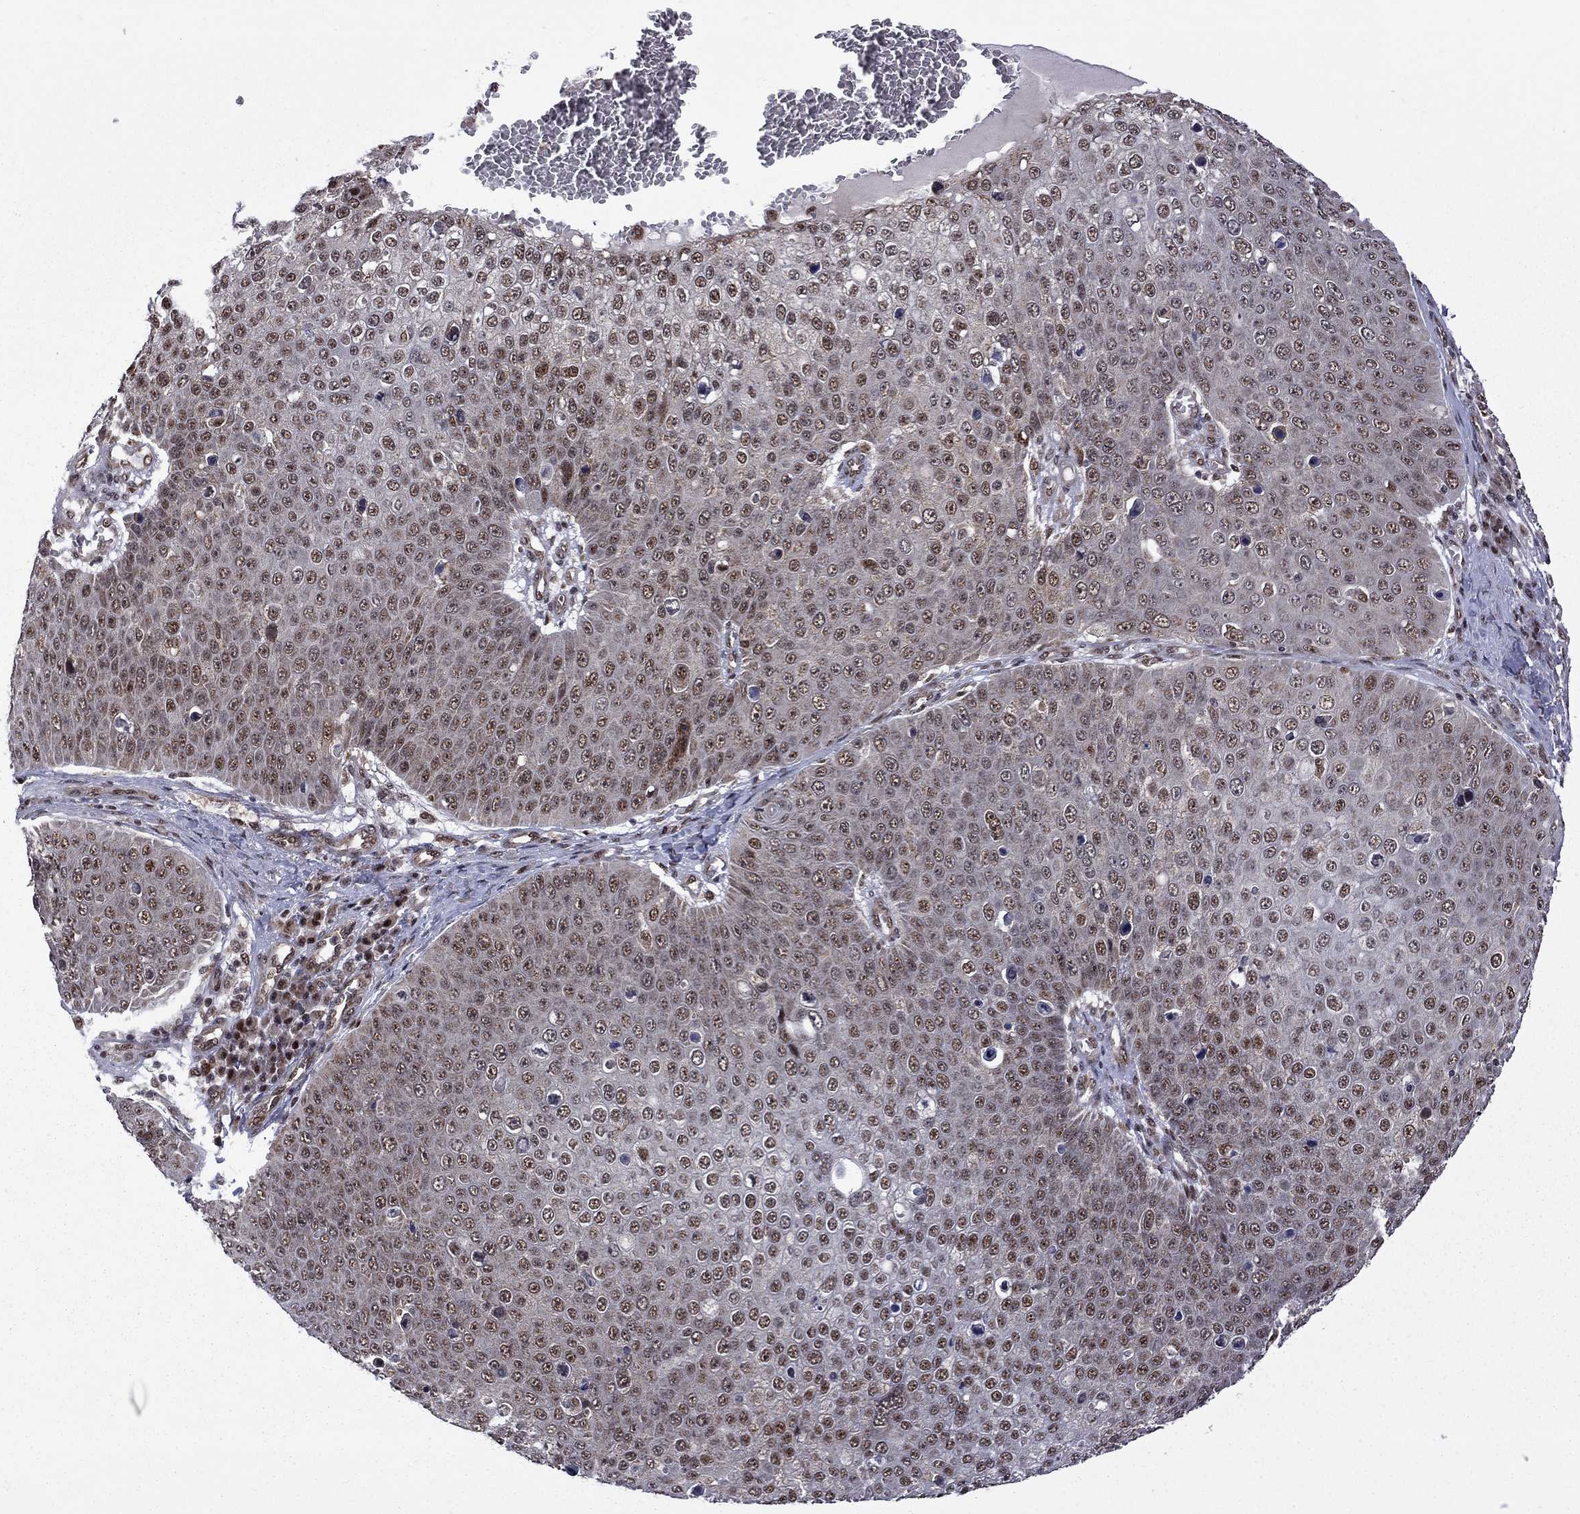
{"staining": {"intensity": "moderate", "quantity": "25%-75%", "location": "nuclear"}, "tissue": "skin cancer", "cell_type": "Tumor cells", "image_type": "cancer", "snomed": [{"axis": "morphology", "description": "Squamous cell carcinoma, NOS"}, {"axis": "topography", "description": "Skin"}], "caption": "Tumor cells reveal moderate nuclear positivity in approximately 25%-75% of cells in squamous cell carcinoma (skin).", "gene": "KPNA3", "patient": {"sex": "male", "age": 71}}